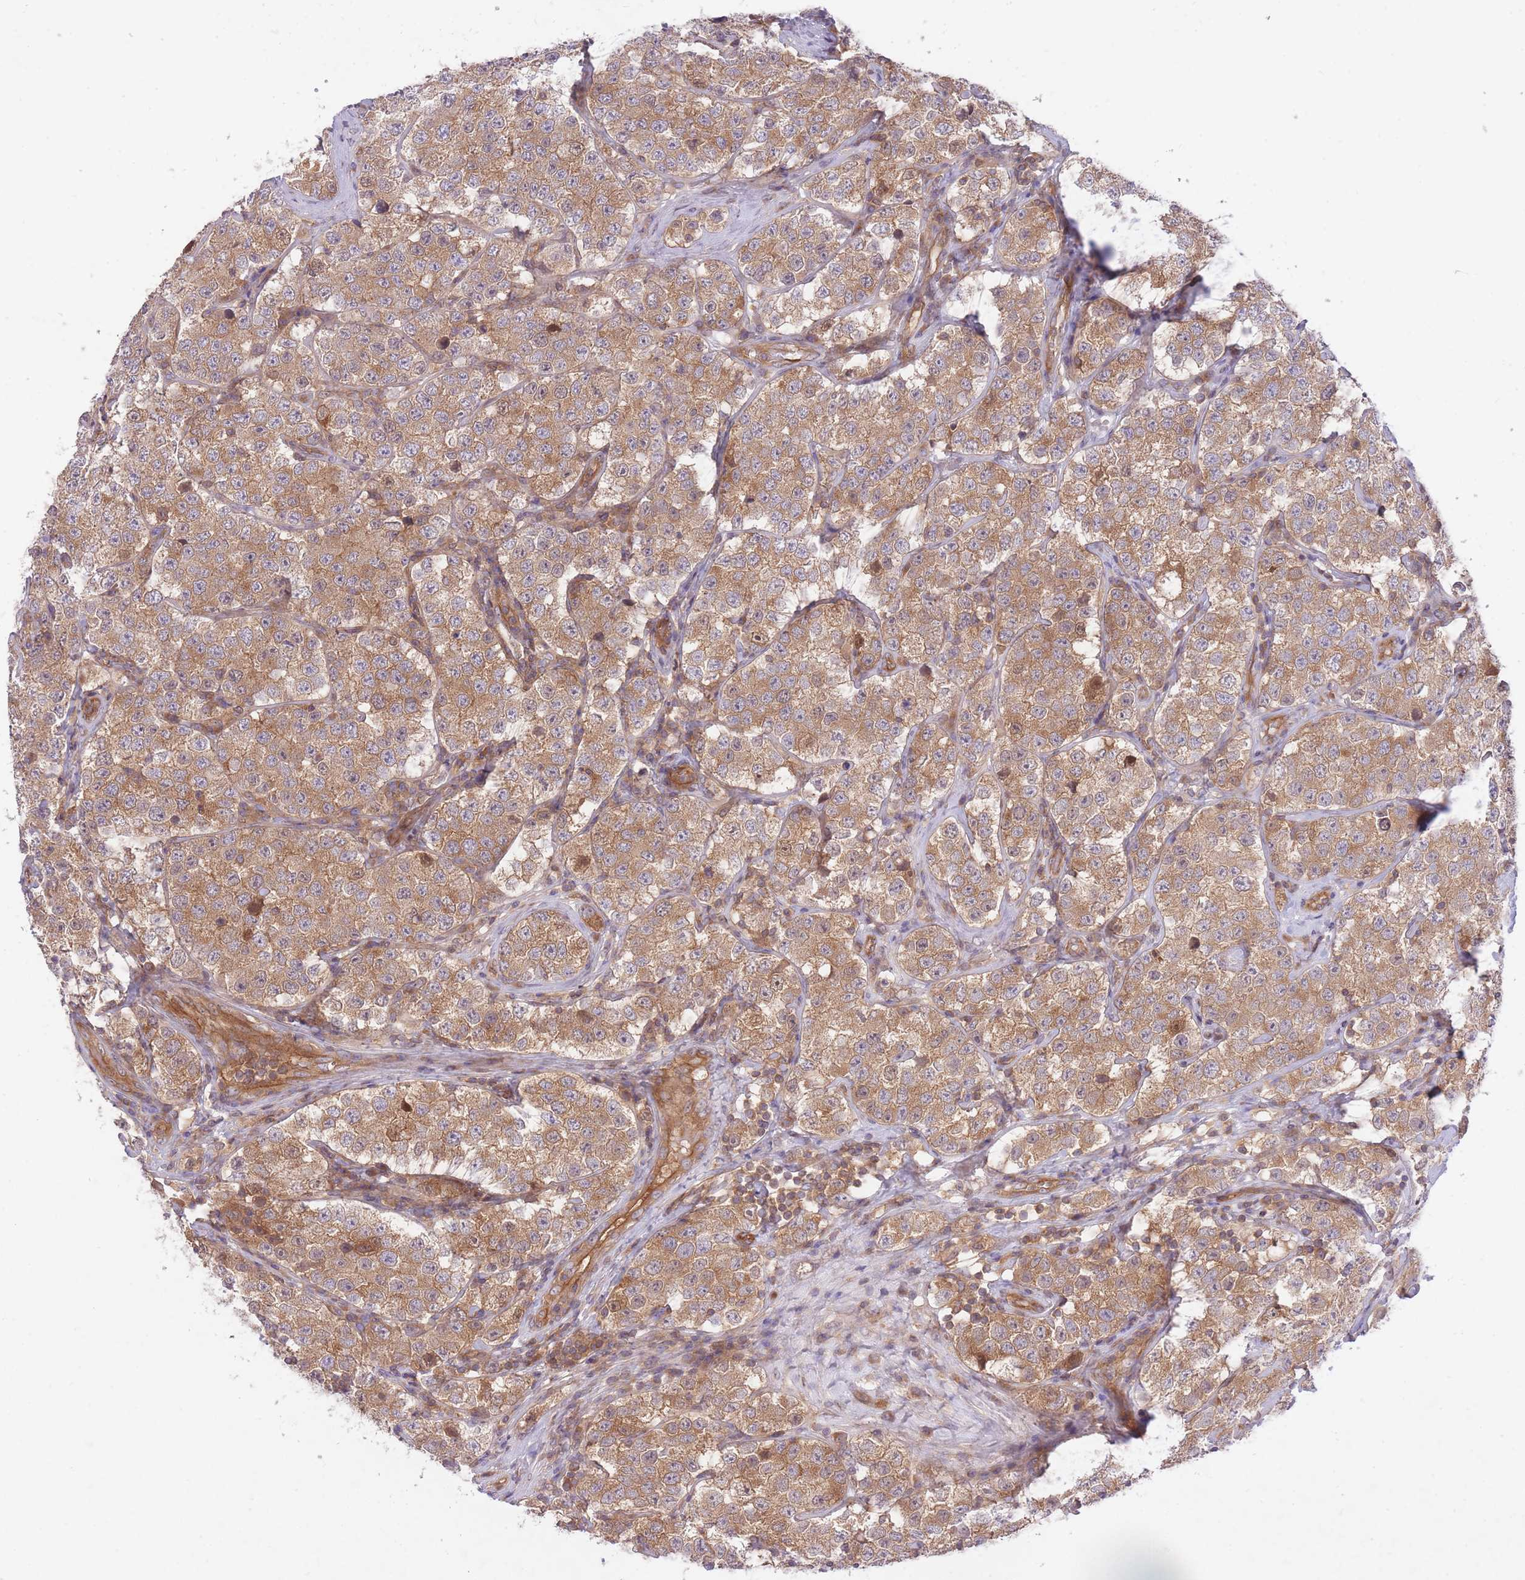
{"staining": {"intensity": "moderate", "quantity": ">75%", "location": "cytoplasmic/membranous"}, "tissue": "testis cancer", "cell_type": "Tumor cells", "image_type": "cancer", "snomed": [{"axis": "morphology", "description": "Seminoma, NOS"}, {"axis": "topography", "description": "Testis"}], "caption": "An image of human testis cancer stained for a protein shows moderate cytoplasmic/membranous brown staining in tumor cells. (DAB (3,3'-diaminobenzidine) IHC with brightfield microscopy, high magnification).", "gene": "PREP", "patient": {"sex": "male", "age": 34}}